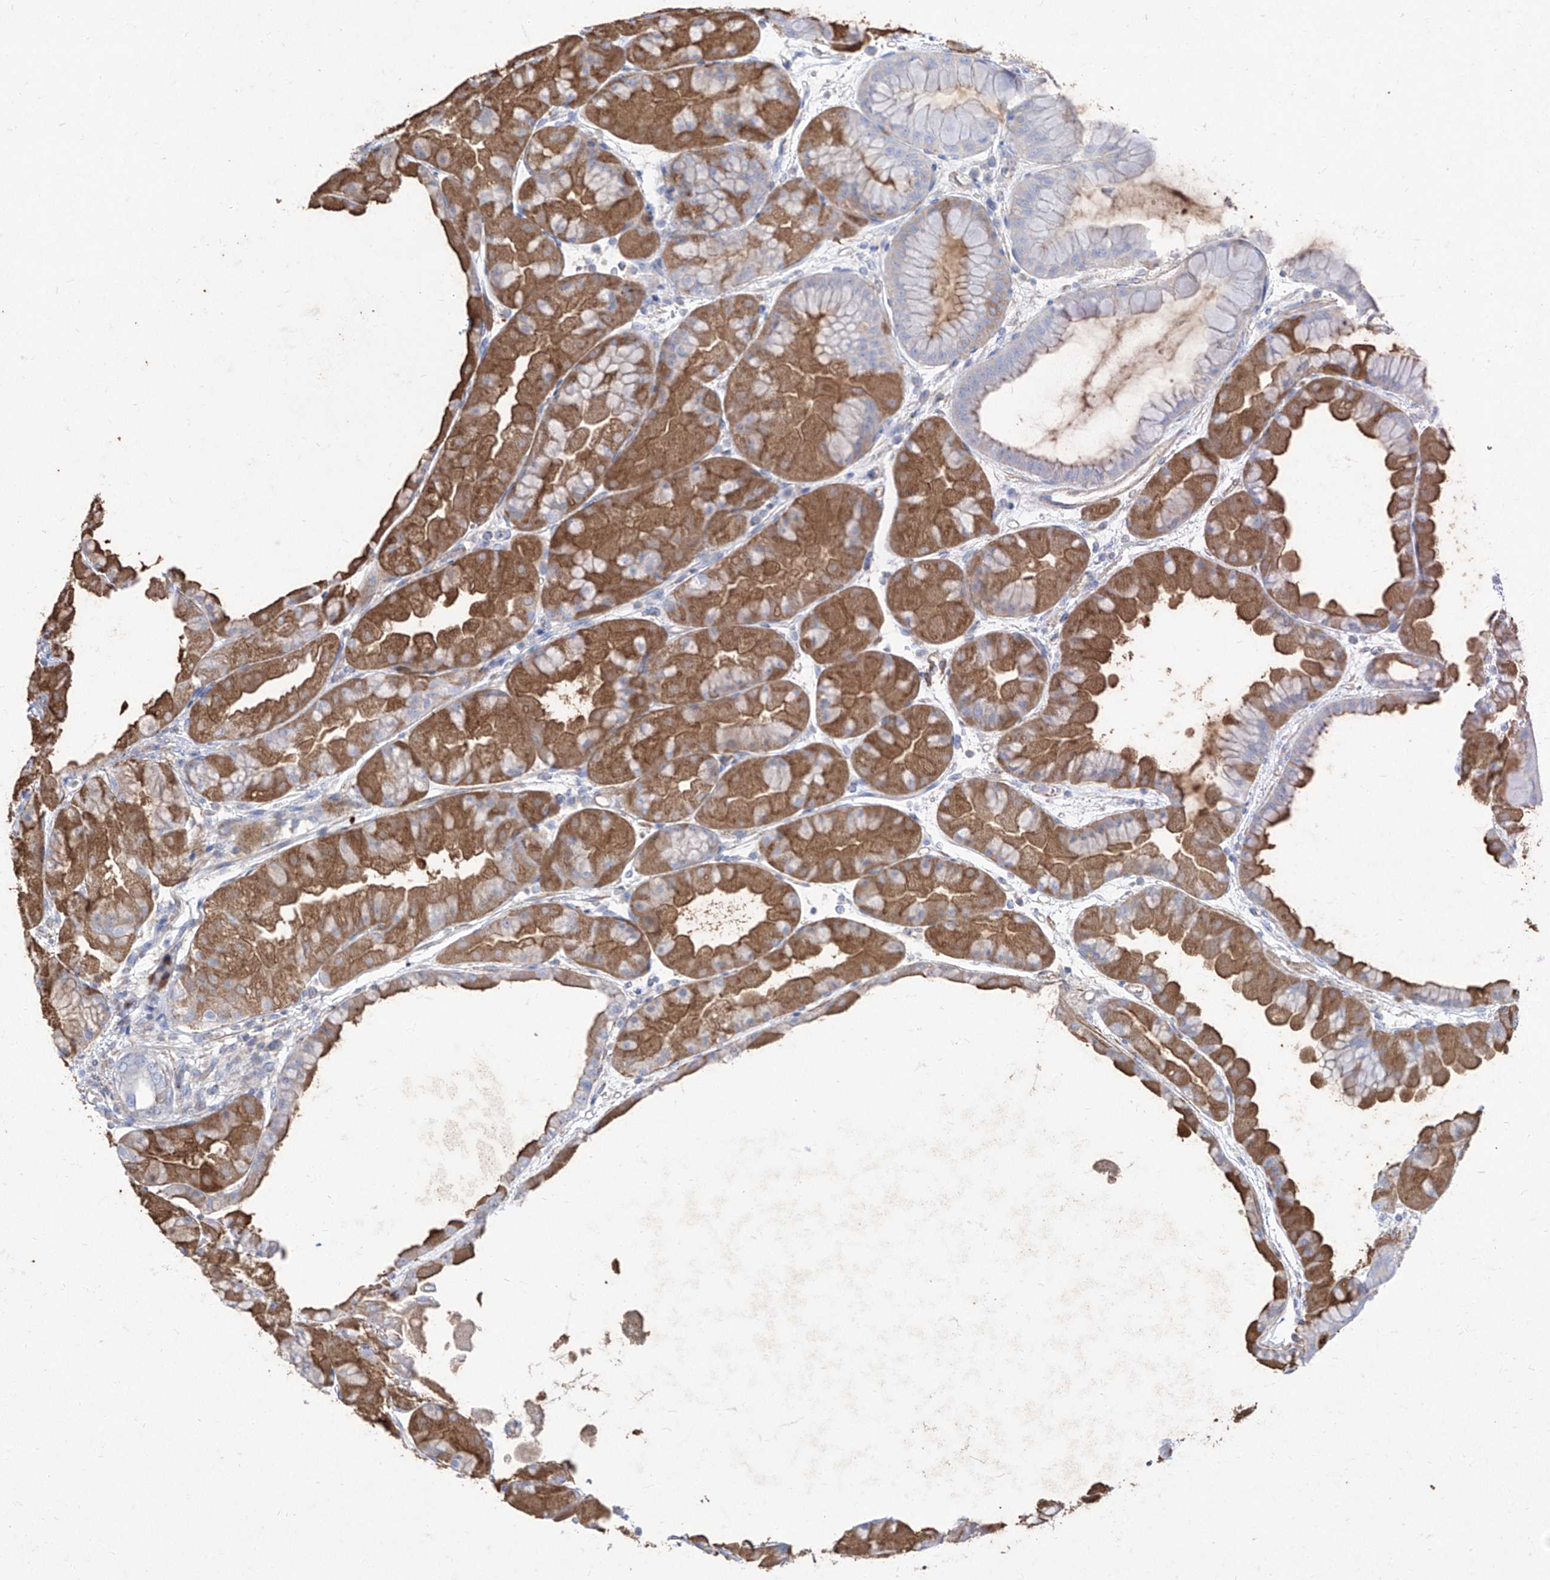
{"staining": {"intensity": "moderate", "quantity": "25%-75%", "location": "cytoplasmic/membranous"}, "tissue": "stomach", "cell_type": "Glandular cells", "image_type": "normal", "snomed": [{"axis": "morphology", "description": "Normal tissue, NOS"}, {"axis": "topography", "description": "Stomach, upper"}], "caption": "DAB (3,3'-diaminobenzidine) immunohistochemical staining of benign stomach displays moderate cytoplasmic/membranous protein expression in about 25%-75% of glandular cells.", "gene": "C1orf74", "patient": {"sex": "male", "age": 47}}